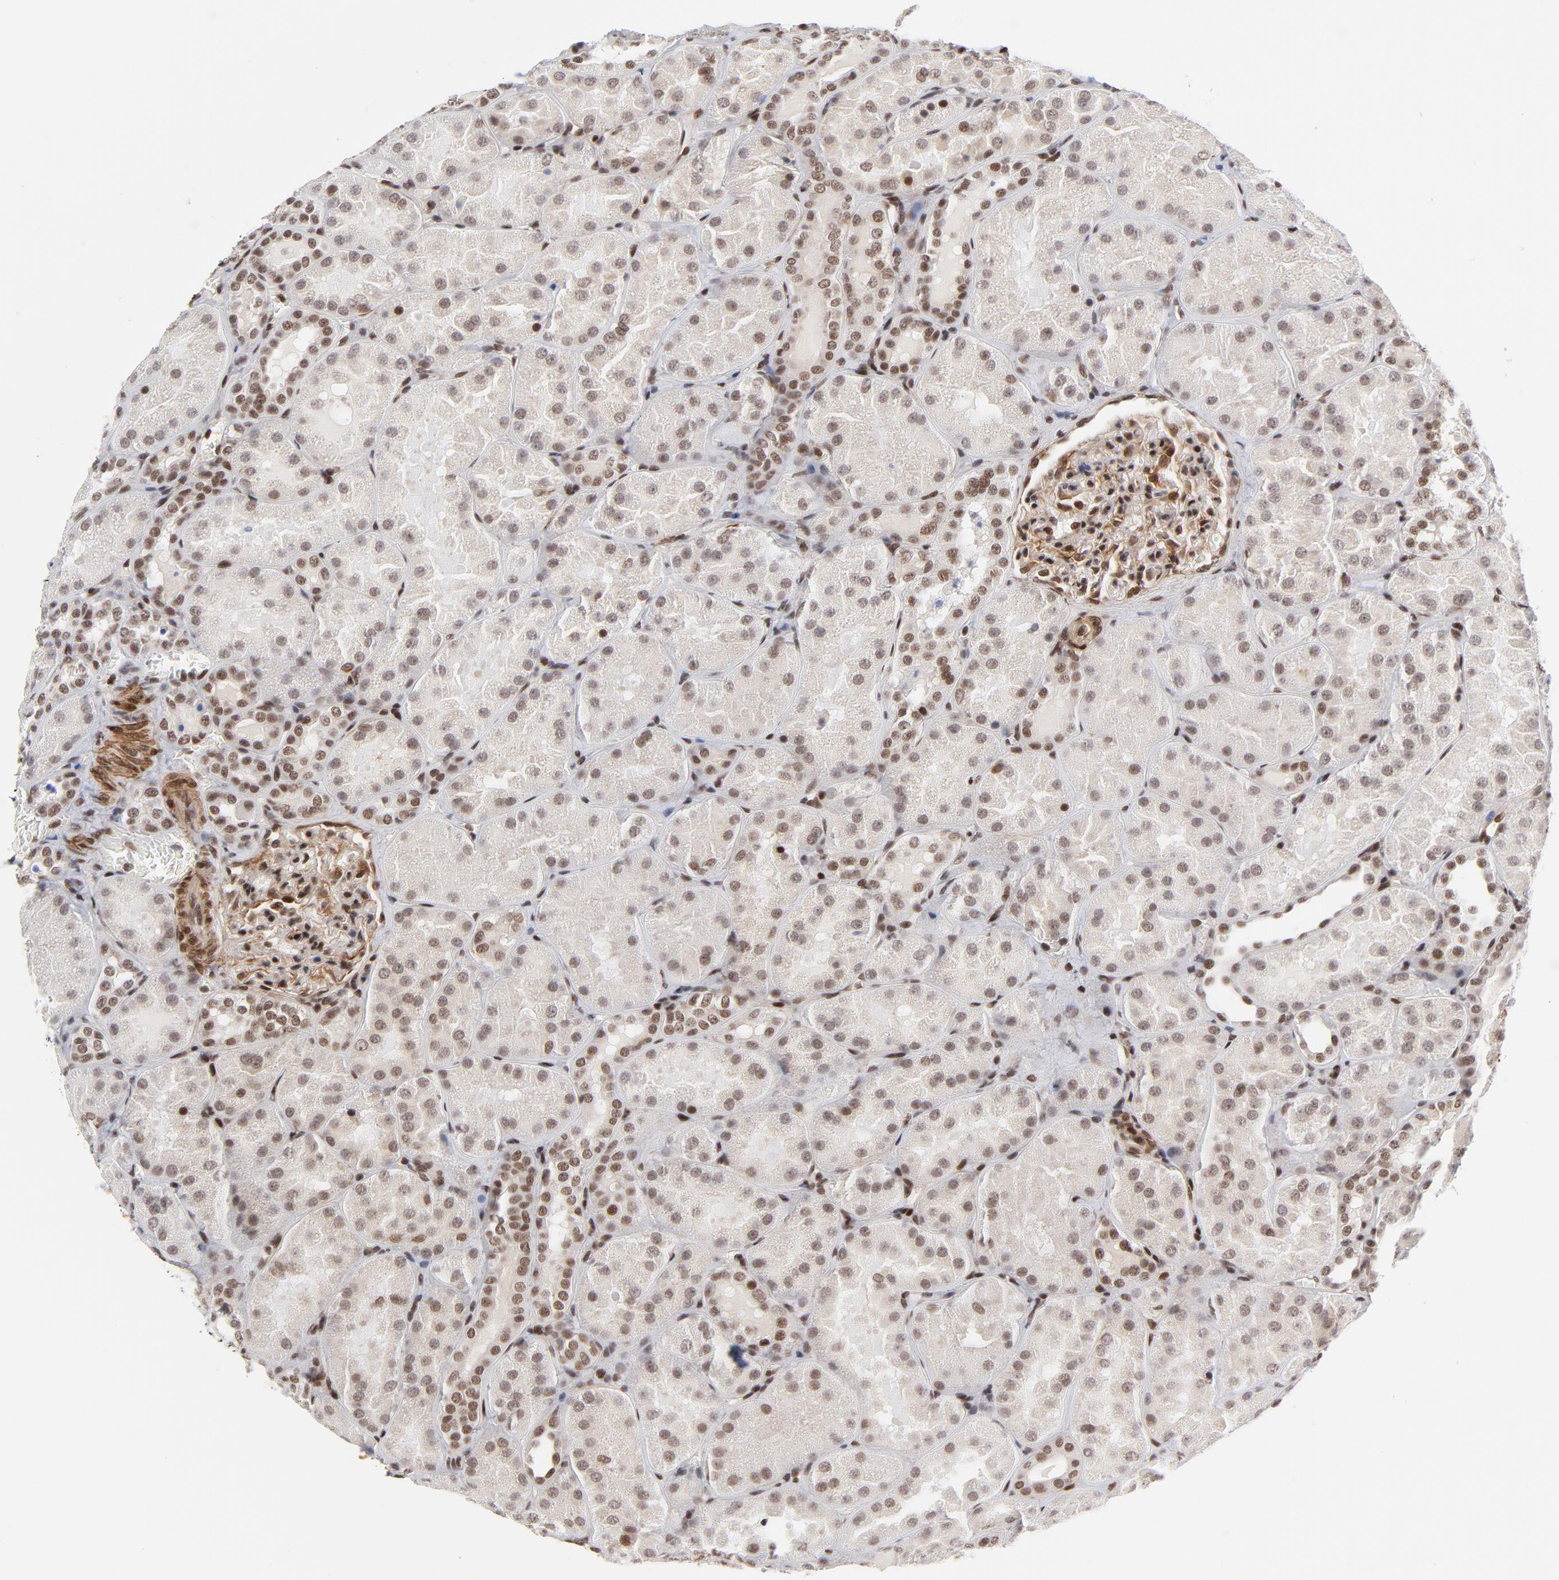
{"staining": {"intensity": "strong", "quantity": ">75%", "location": "nuclear"}, "tissue": "kidney", "cell_type": "Cells in glomeruli", "image_type": "normal", "snomed": [{"axis": "morphology", "description": "Normal tissue, NOS"}, {"axis": "topography", "description": "Kidney"}], "caption": "Protein staining by immunohistochemistry (IHC) exhibits strong nuclear staining in approximately >75% of cells in glomeruli in unremarkable kidney.", "gene": "CTCF", "patient": {"sex": "male", "age": 28}}